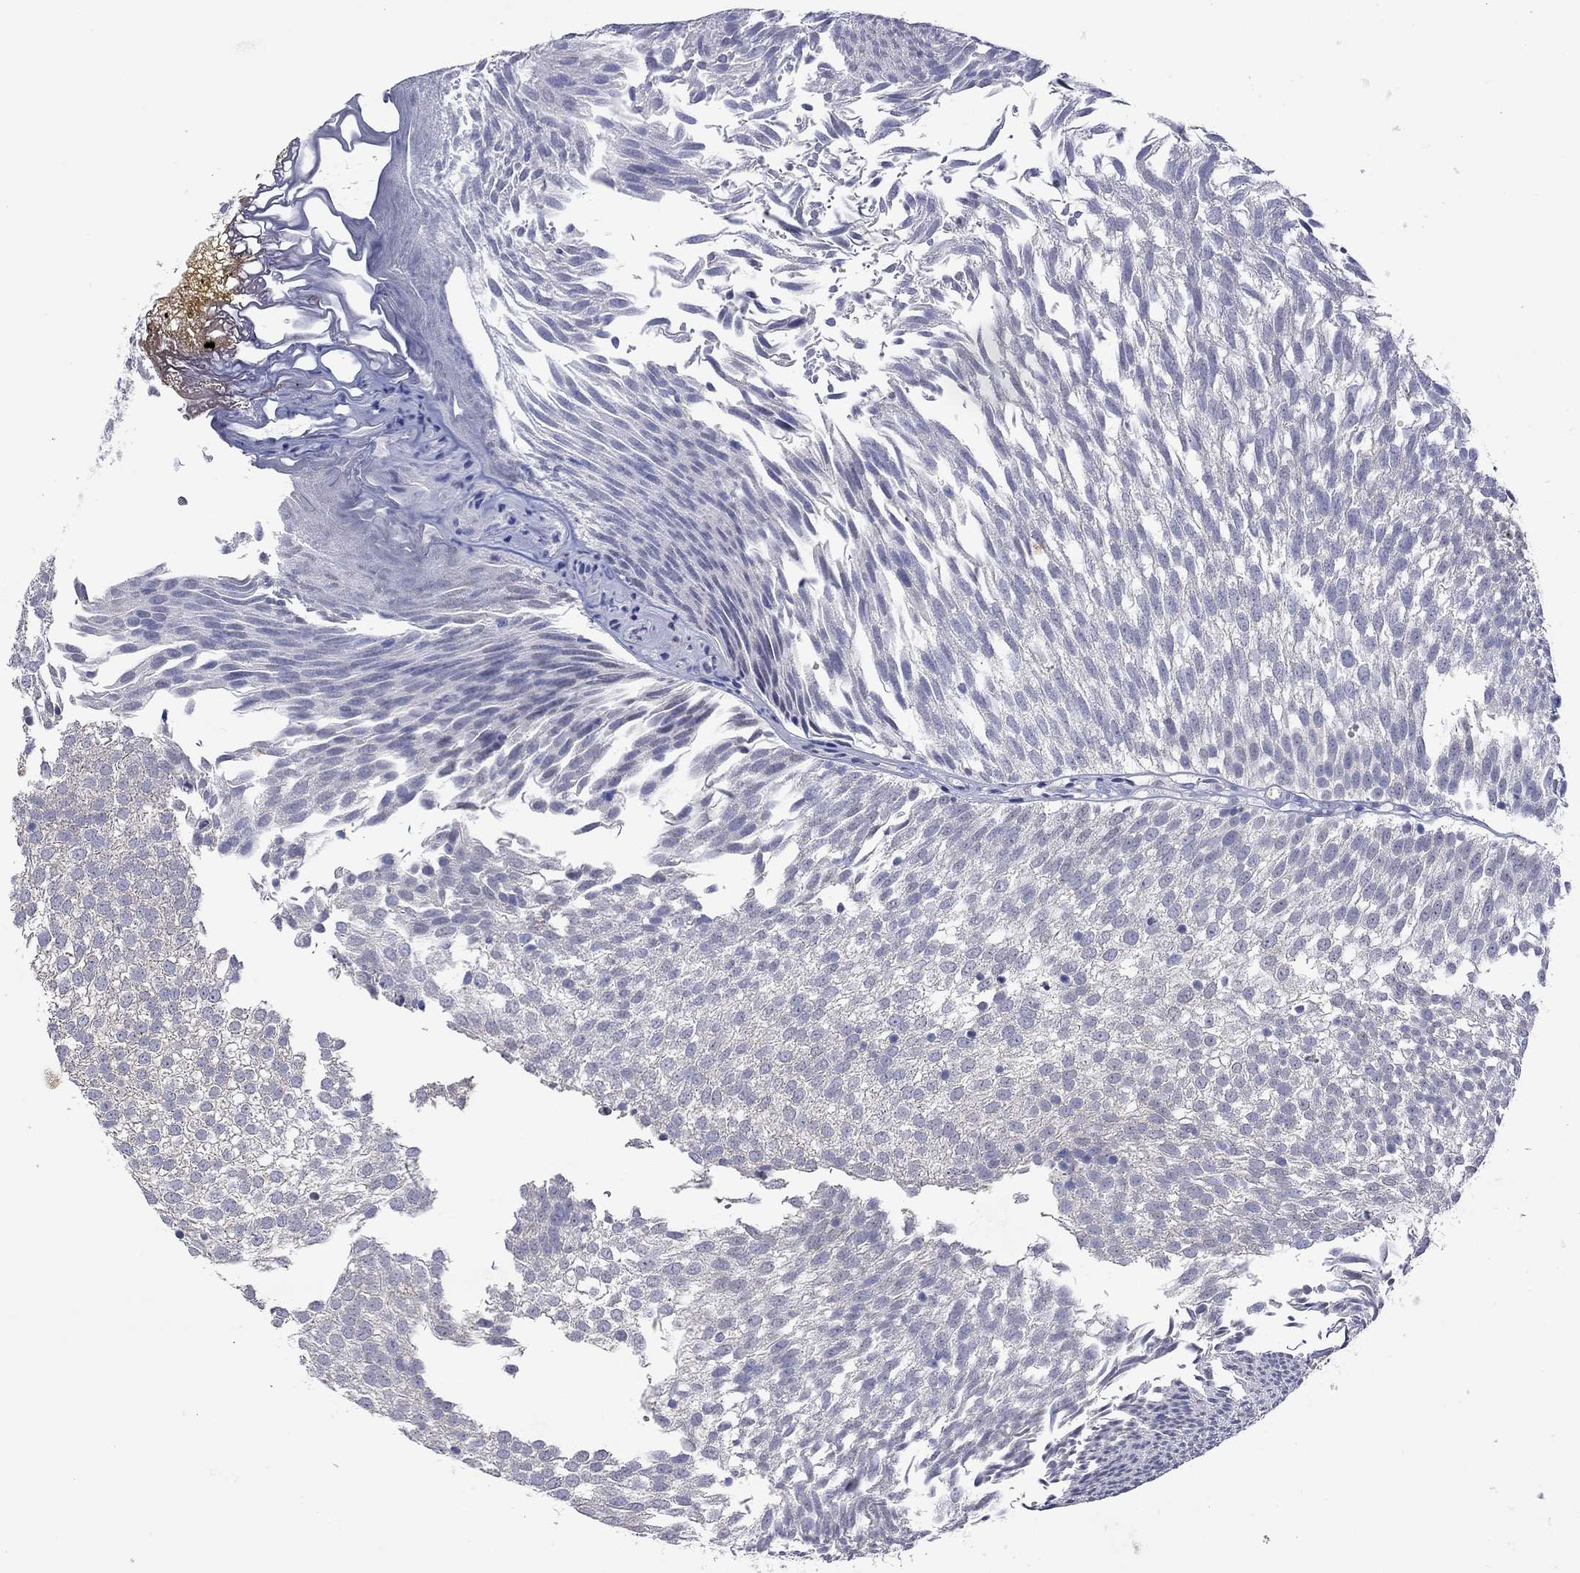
{"staining": {"intensity": "negative", "quantity": "none", "location": "none"}, "tissue": "urothelial cancer", "cell_type": "Tumor cells", "image_type": "cancer", "snomed": [{"axis": "morphology", "description": "Urothelial carcinoma, Low grade"}, {"axis": "topography", "description": "Urinary bladder"}], "caption": "Tumor cells are negative for protein expression in human low-grade urothelial carcinoma. (DAB immunohistochemistry, high magnification).", "gene": "LRFN4", "patient": {"sex": "male", "age": 52}}